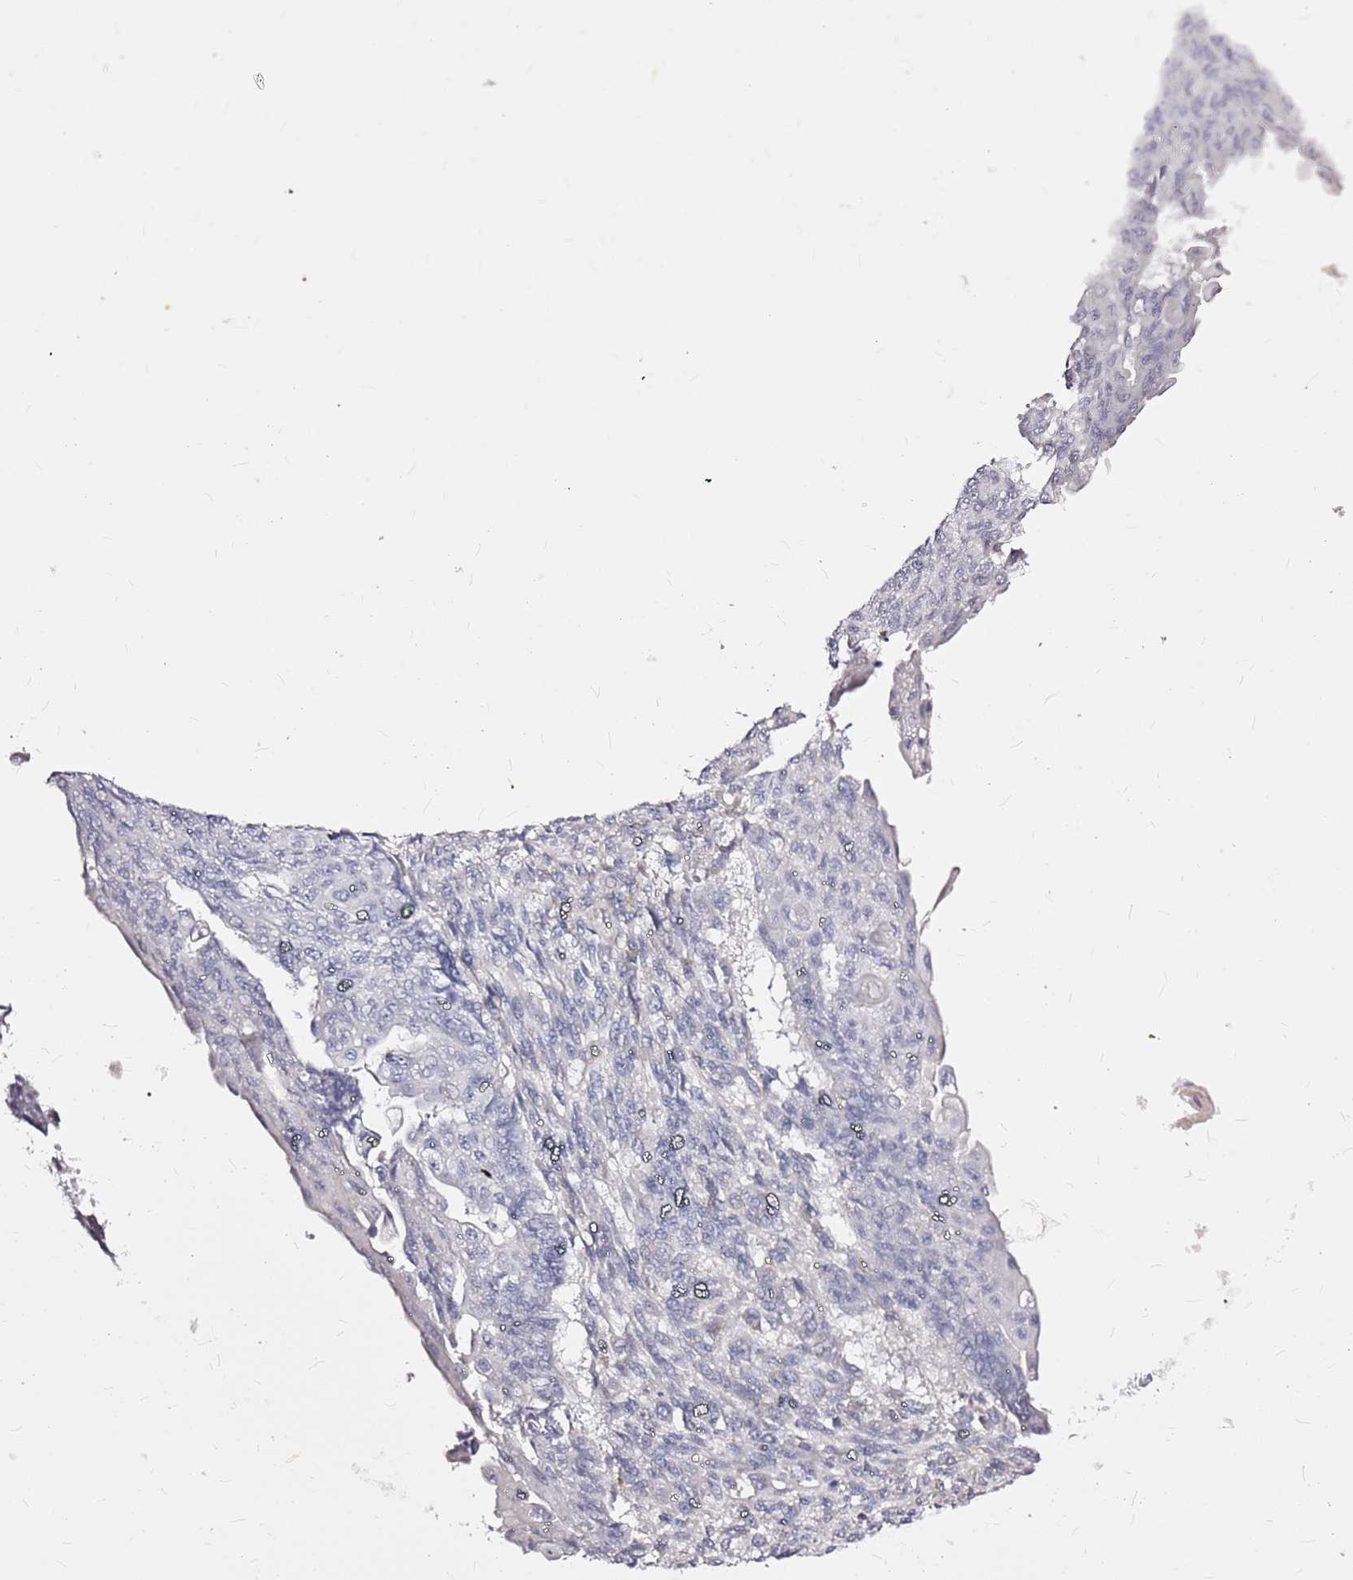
{"staining": {"intensity": "negative", "quantity": "none", "location": "none"}, "tissue": "endometrial cancer", "cell_type": "Tumor cells", "image_type": "cancer", "snomed": [{"axis": "morphology", "description": "Adenocarcinoma, NOS"}, {"axis": "topography", "description": "Endometrium"}], "caption": "High power microscopy micrograph of an immunohistochemistry (IHC) image of adenocarcinoma (endometrial), revealing no significant positivity in tumor cells.", "gene": "CASD1", "patient": {"sex": "female", "age": 32}}